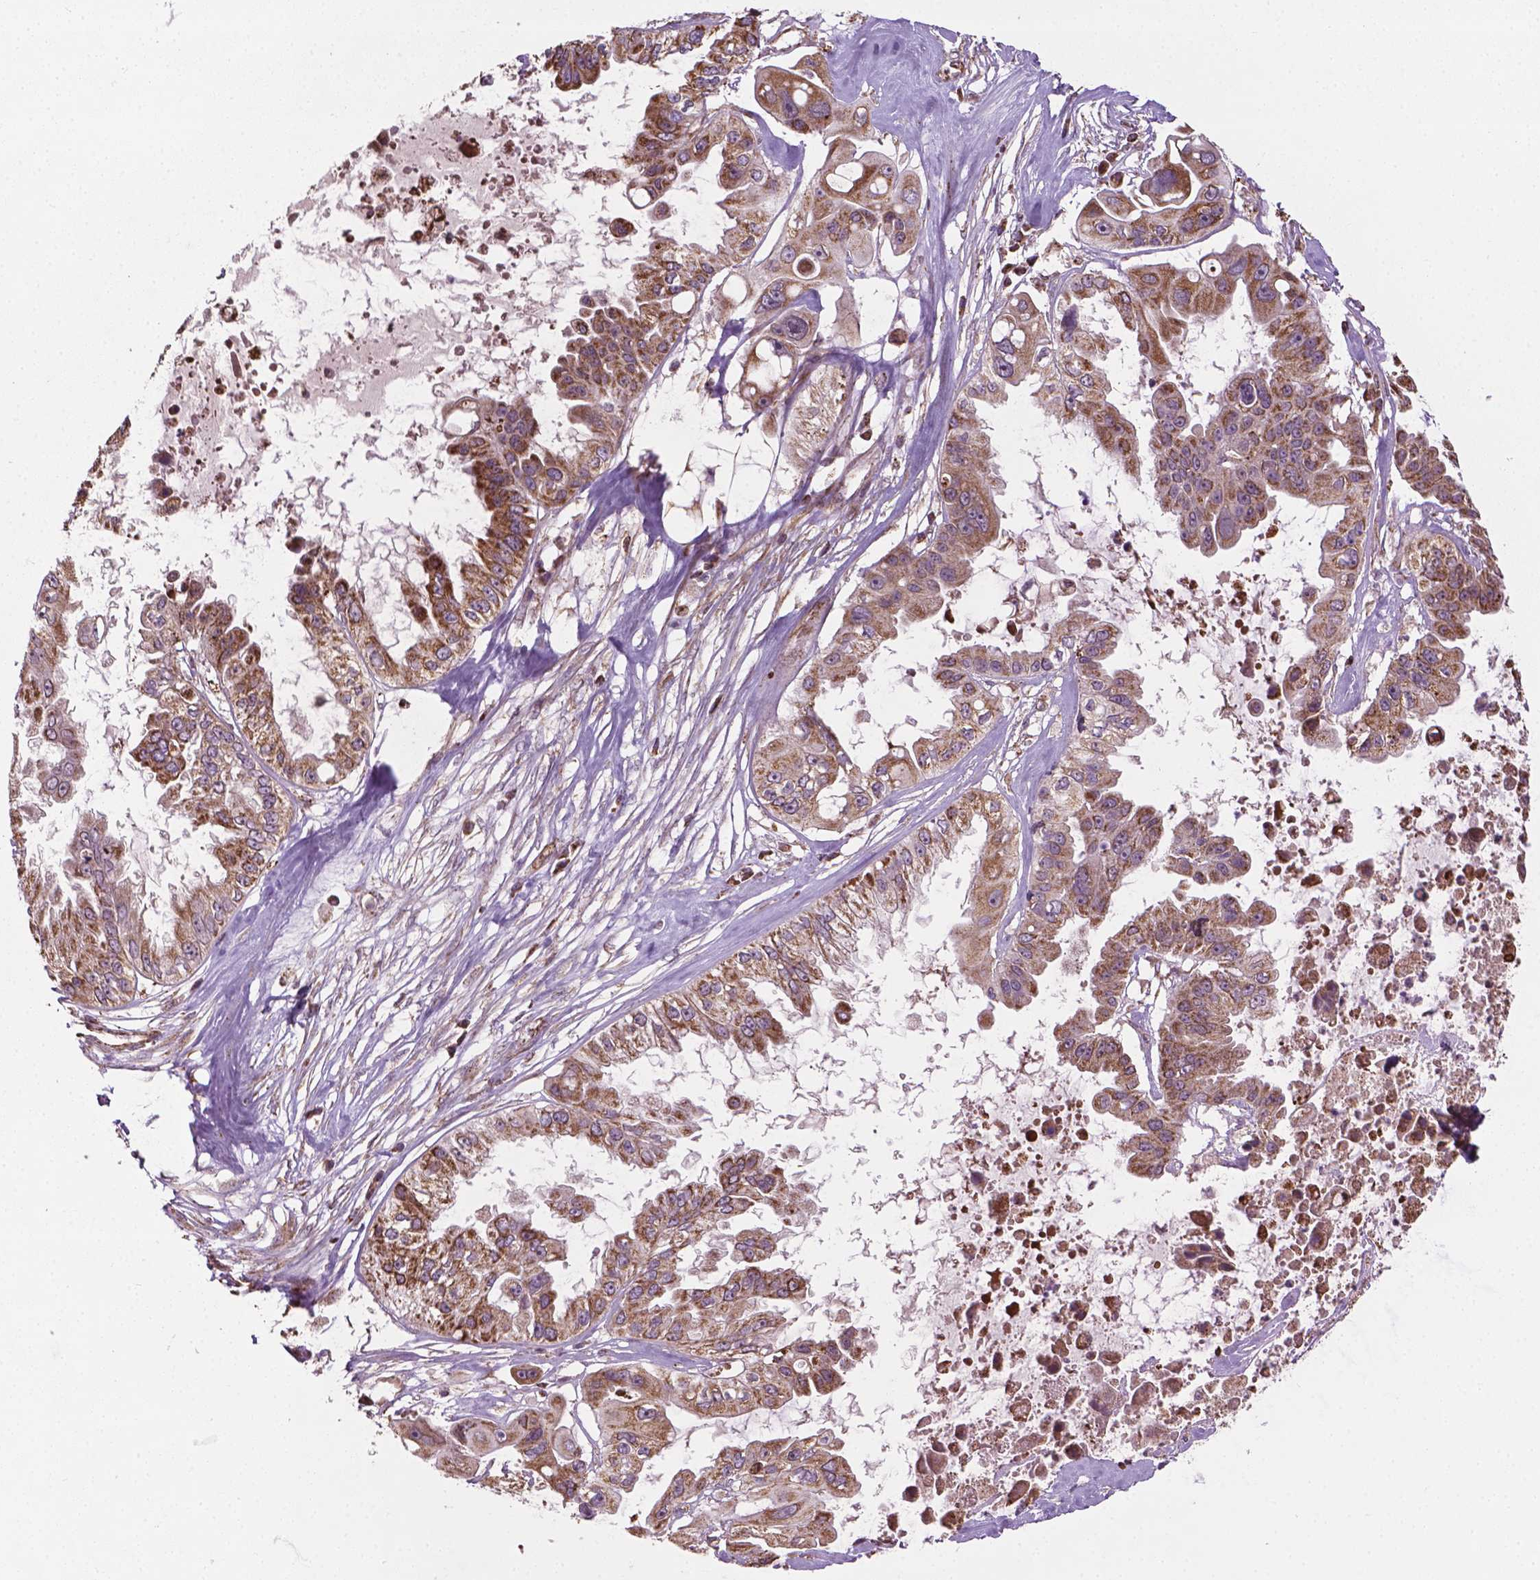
{"staining": {"intensity": "moderate", "quantity": ">75%", "location": "cytoplasmic/membranous"}, "tissue": "ovarian cancer", "cell_type": "Tumor cells", "image_type": "cancer", "snomed": [{"axis": "morphology", "description": "Cystadenocarcinoma, serous, NOS"}, {"axis": "topography", "description": "Ovary"}], "caption": "DAB immunohistochemical staining of human ovarian cancer (serous cystadenocarcinoma) displays moderate cytoplasmic/membranous protein expression in about >75% of tumor cells.", "gene": "HS3ST3A1", "patient": {"sex": "female", "age": 56}}